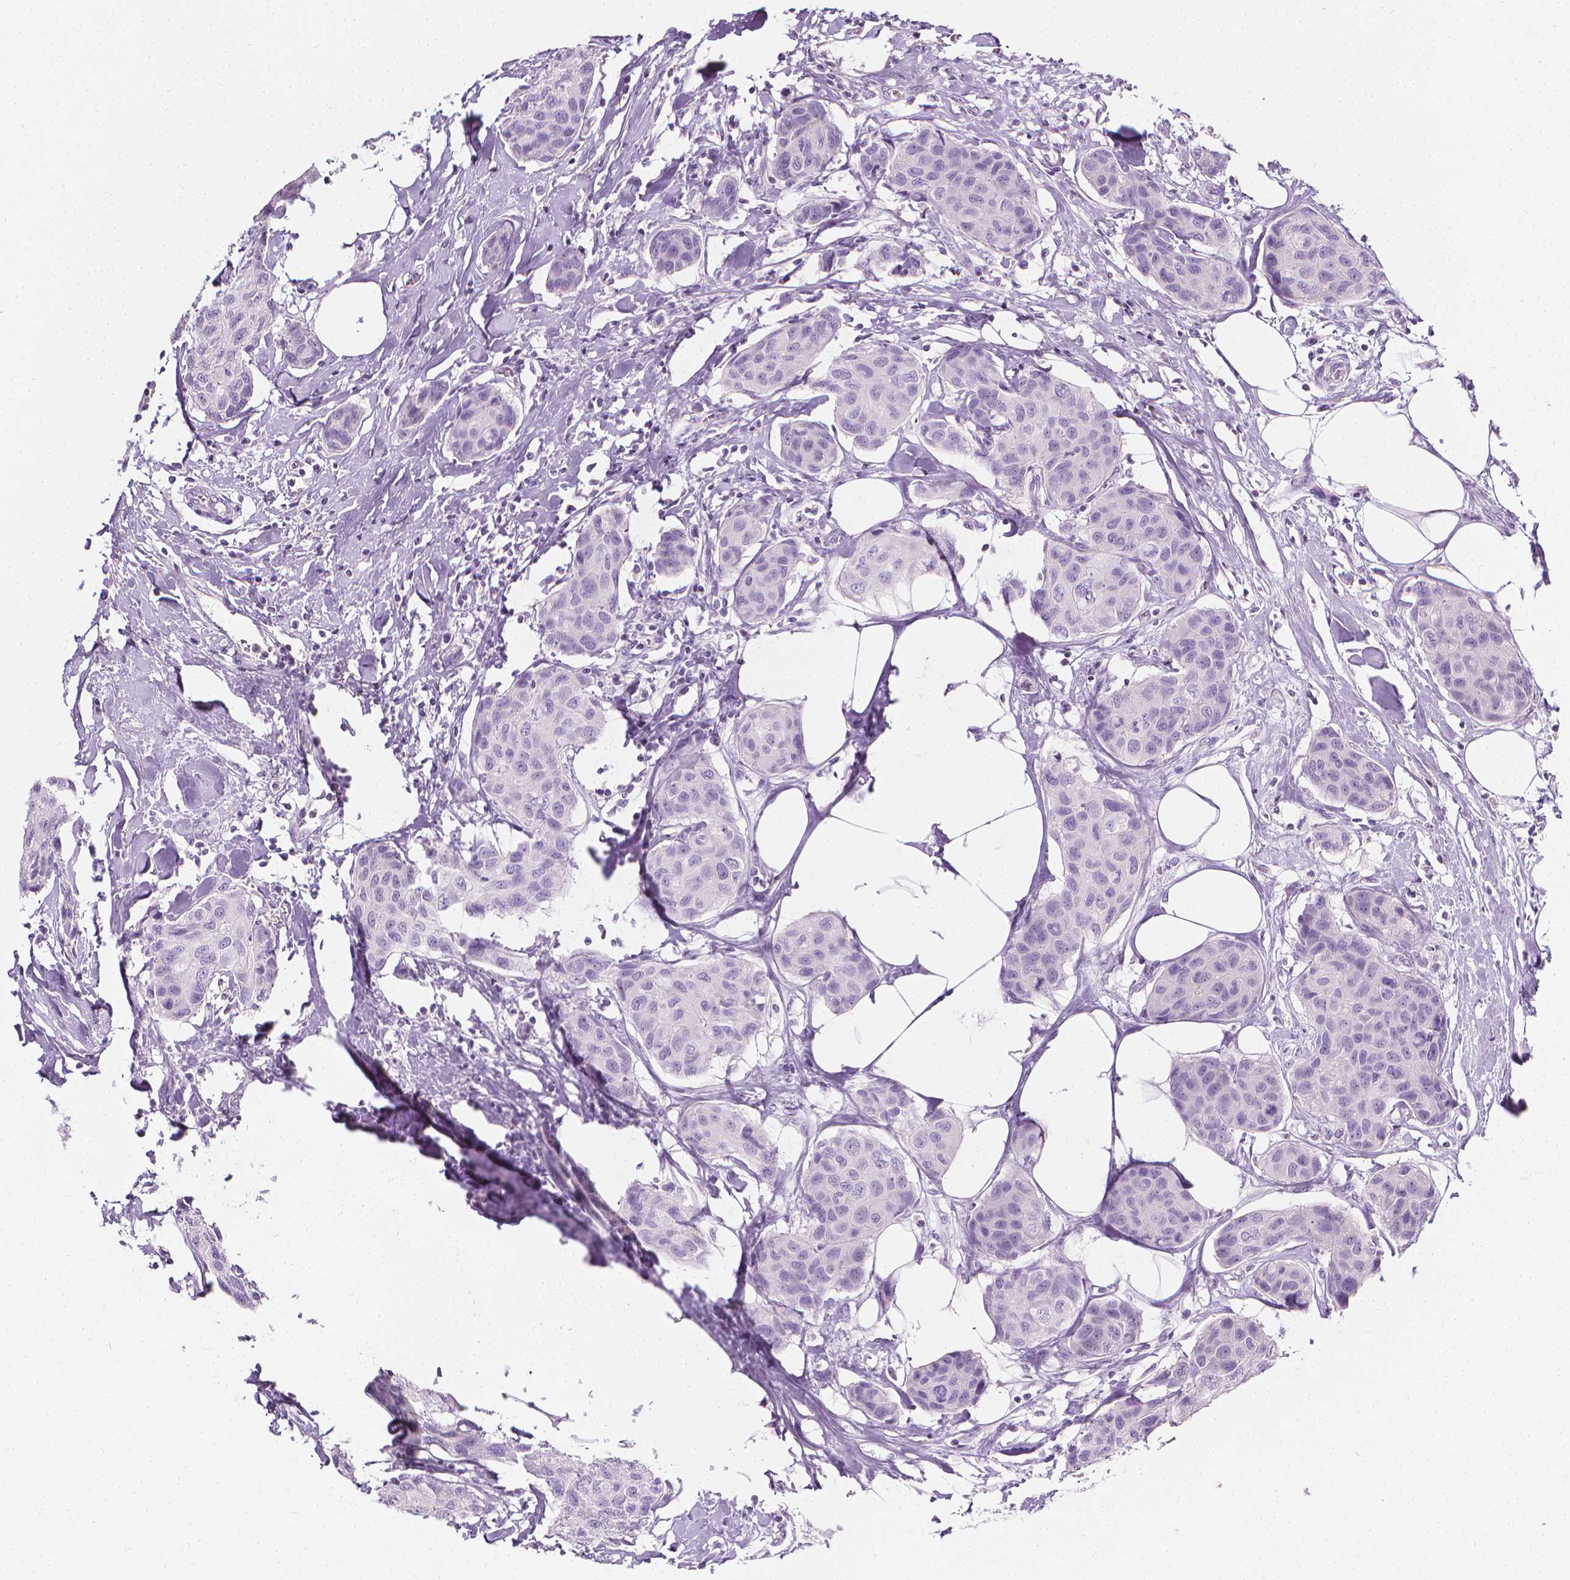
{"staining": {"intensity": "negative", "quantity": "none", "location": "none"}, "tissue": "breast cancer", "cell_type": "Tumor cells", "image_type": "cancer", "snomed": [{"axis": "morphology", "description": "Duct carcinoma"}, {"axis": "topography", "description": "Breast"}], "caption": "DAB immunohistochemical staining of human breast invasive ductal carcinoma exhibits no significant expression in tumor cells.", "gene": "DCAF8L1", "patient": {"sex": "female", "age": 80}}